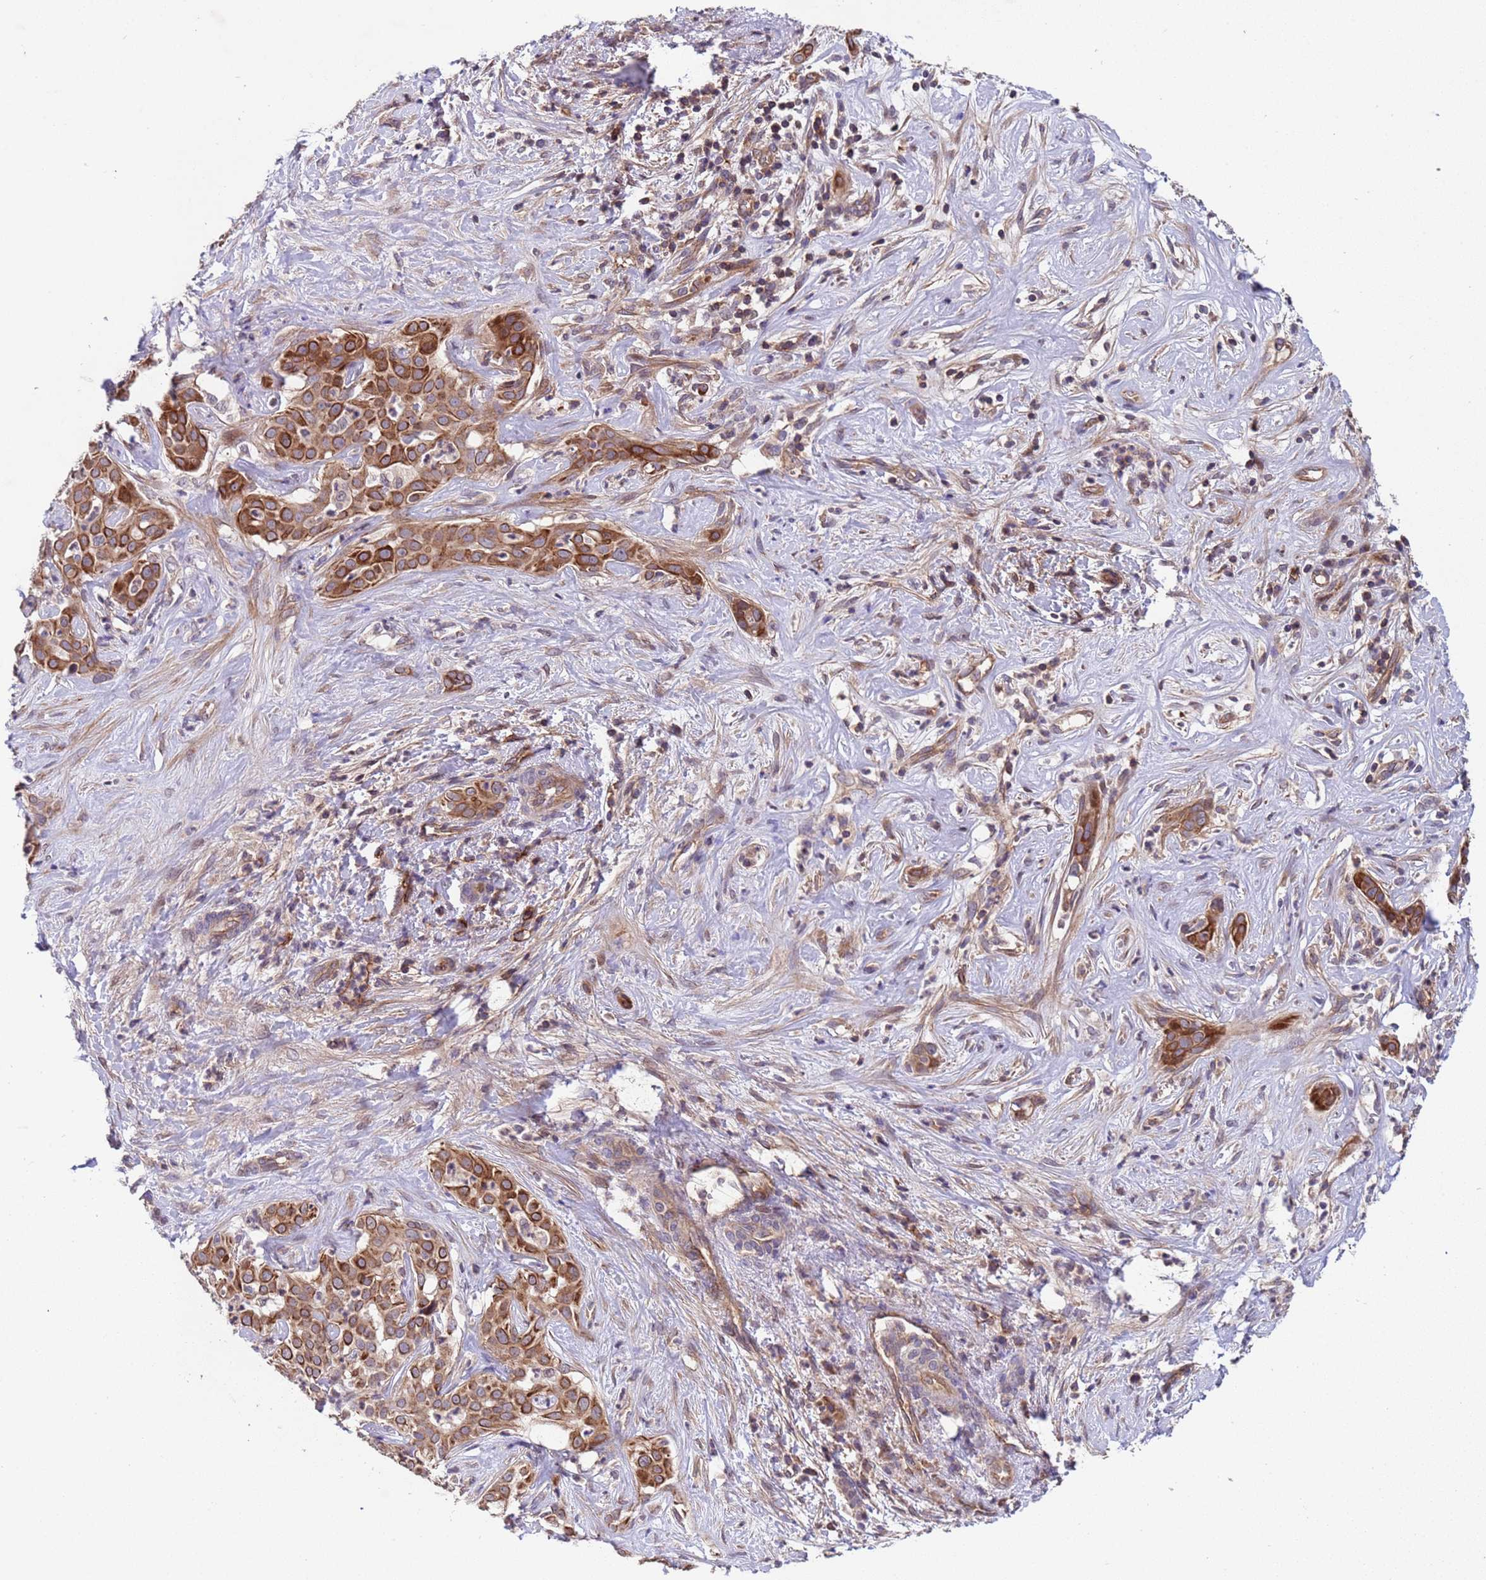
{"staining": {"intensity": "strong", "quantity": ">75%", "location": "cytoplasmic/membranous"}, "tissue": "liver cancer", "cell_type": "Tumor cells", "image_type": "cancer", "snomed": [{"axis": "morphology", "description": "Cholangiocarcinoma"}, {"axis": "topography", "description": "Liver"}], "caption": "Brown immunohistochemical staining in liver cancer (cholangiocarcinoma) reveals strong cytoplasmic/membranous expression in approximately >75% of tumor cells. The protein of interest is stained brown, and the nuclei are stained in blue (DAB (3,3'-diaminobenzidine) IHC with brightfield microscopy, high magnification).", "gene": "ACAD8", "patient": {"sex": "male", "age": 67}}